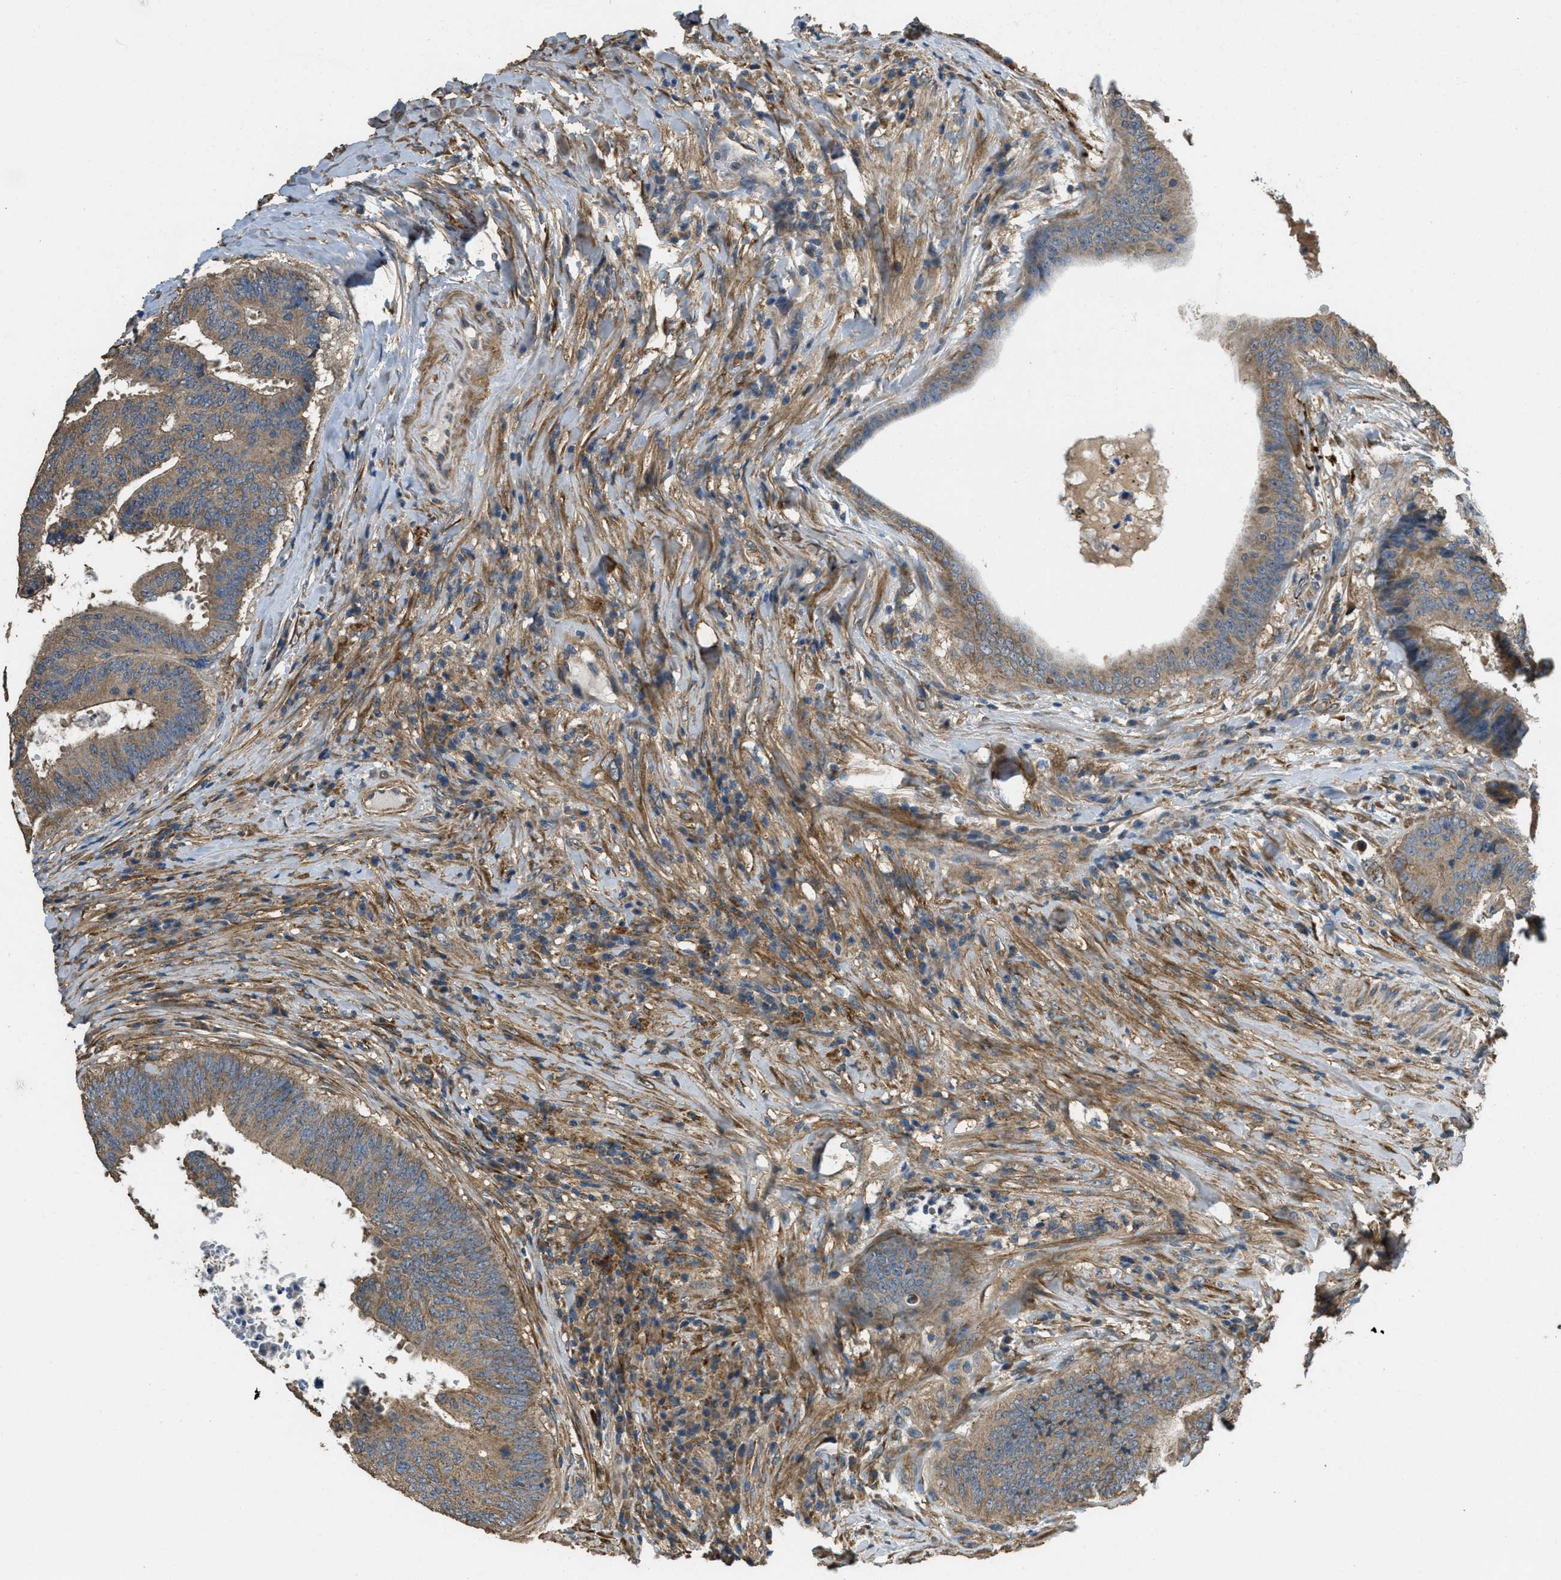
{"staining": {"intensity": "moderate", "quantity": ">75%", "location": "cytoplasmic/membranous"}, "tissue": "colorectal cancer", "cell_type": "Tumor cells", "image_type": "cancer", "snomed": [{"axis": "morphology", "description": "Adenocarcinoma, NOS"}, {"axis": "topography", "description": "Rectum"}], "caption": "This histopathology image shows IHC staining of colorectal adenocarcinoma, with medium moderate cytoplasmic/membranous staining in about >75% of tumor cells.", "gene": "THBS2", "patient": {"sex": "male", "age": 72}}